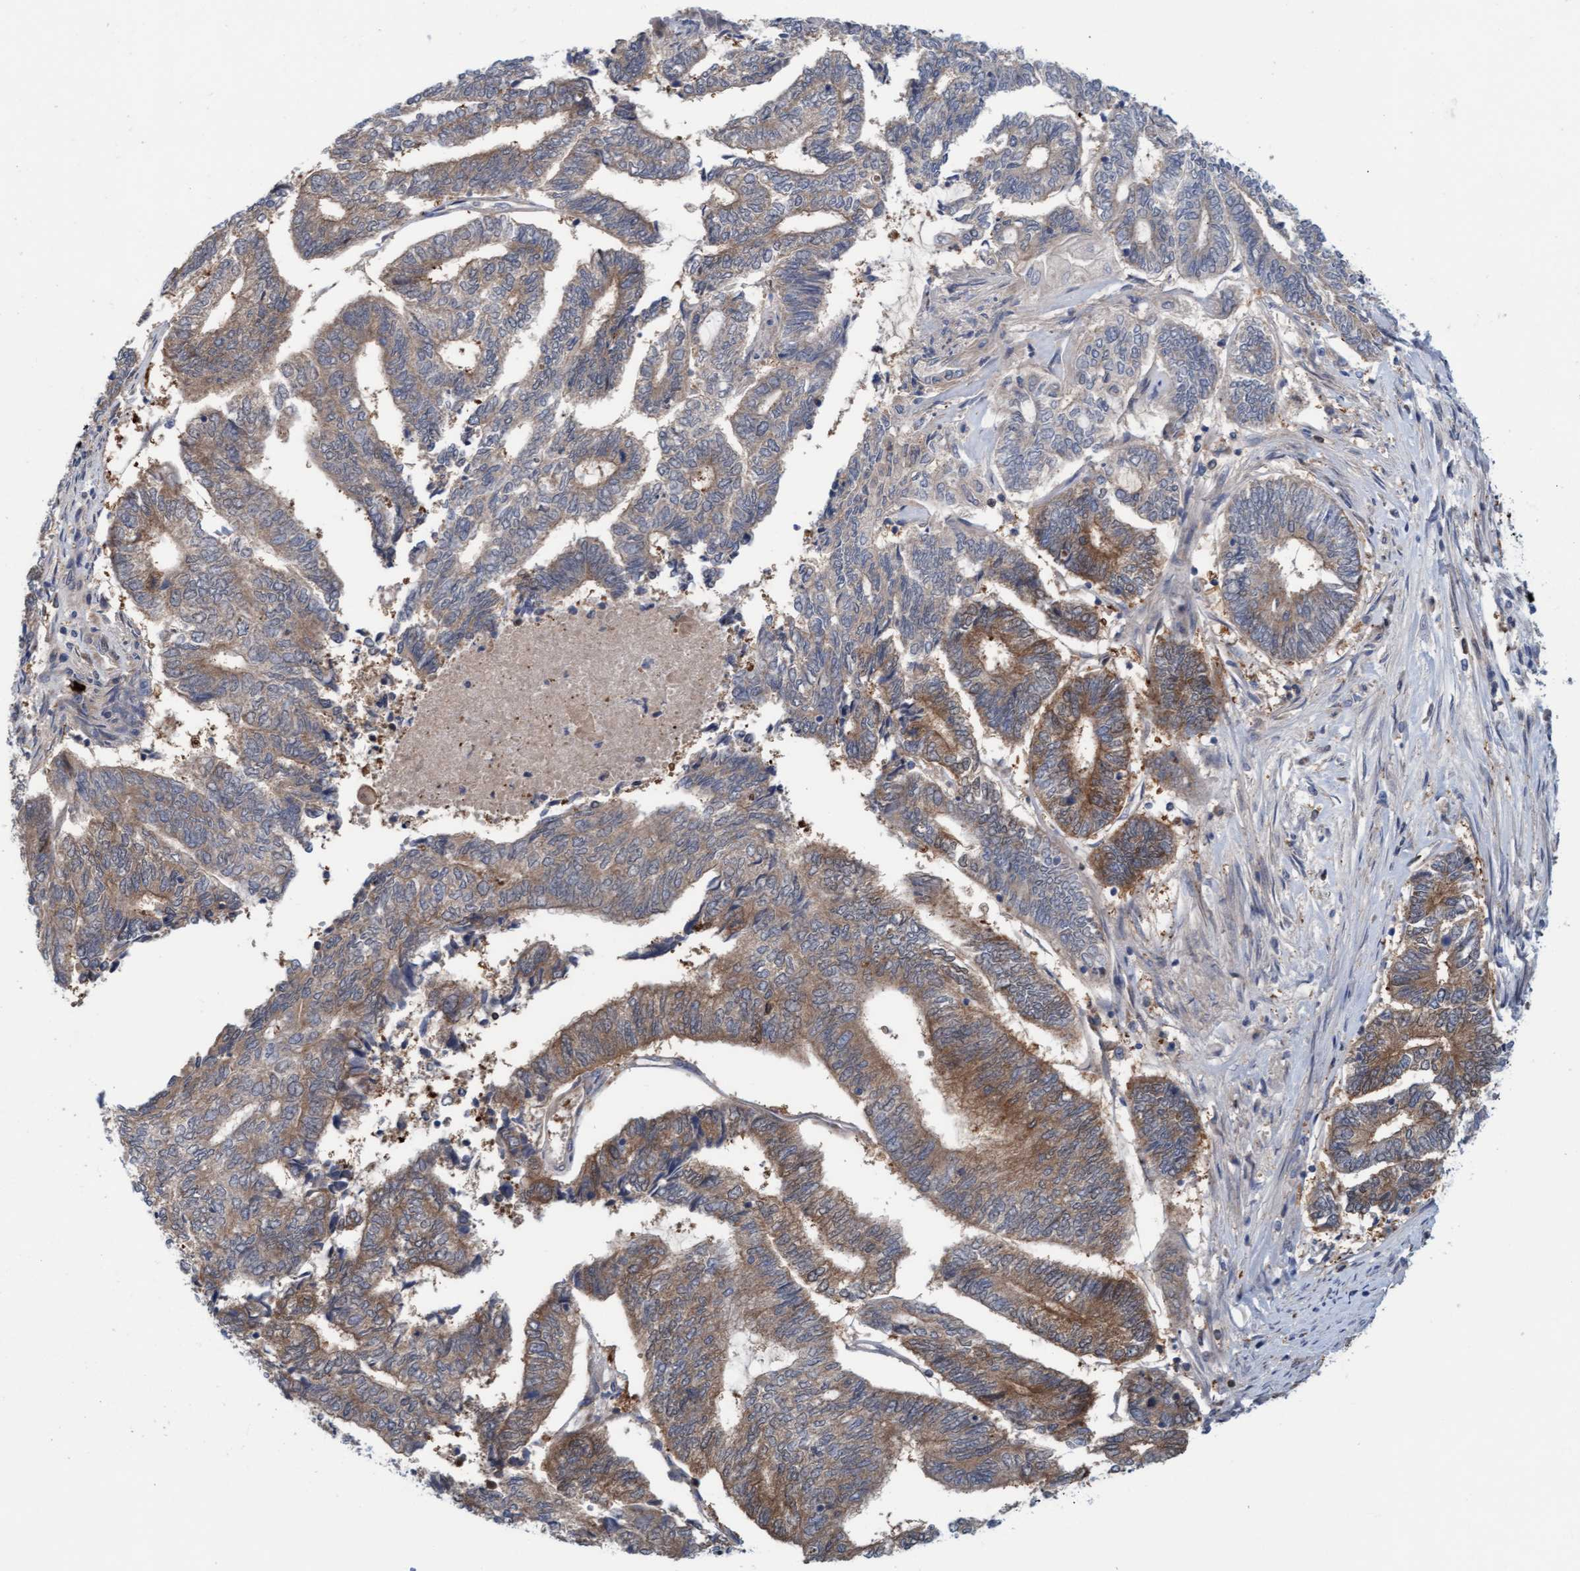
{"staining": {"intensity": "moderate", "quantity": ">75%", "location": "cytoplasmic/membranous"}, "tissue": "endometrial cancer", "cell_type": "Tumor cells", "image_type": "cancer", "snomed": [{"axis": "morphology", "description": "Adenocarcinoma, NOS"}, {"axis": "topography", "description": "Uterus"}, {"axis": "topography", "description": "Endometrium"}], "caption": "DAB immunohistochemical staining of endometrial adenocarcinoma shows moderate cytoplasmic/membranous protein staining in about >75% of tumor cells.", "gene": "KLHL25", "patient": {"sex": "female", "age": 70}}